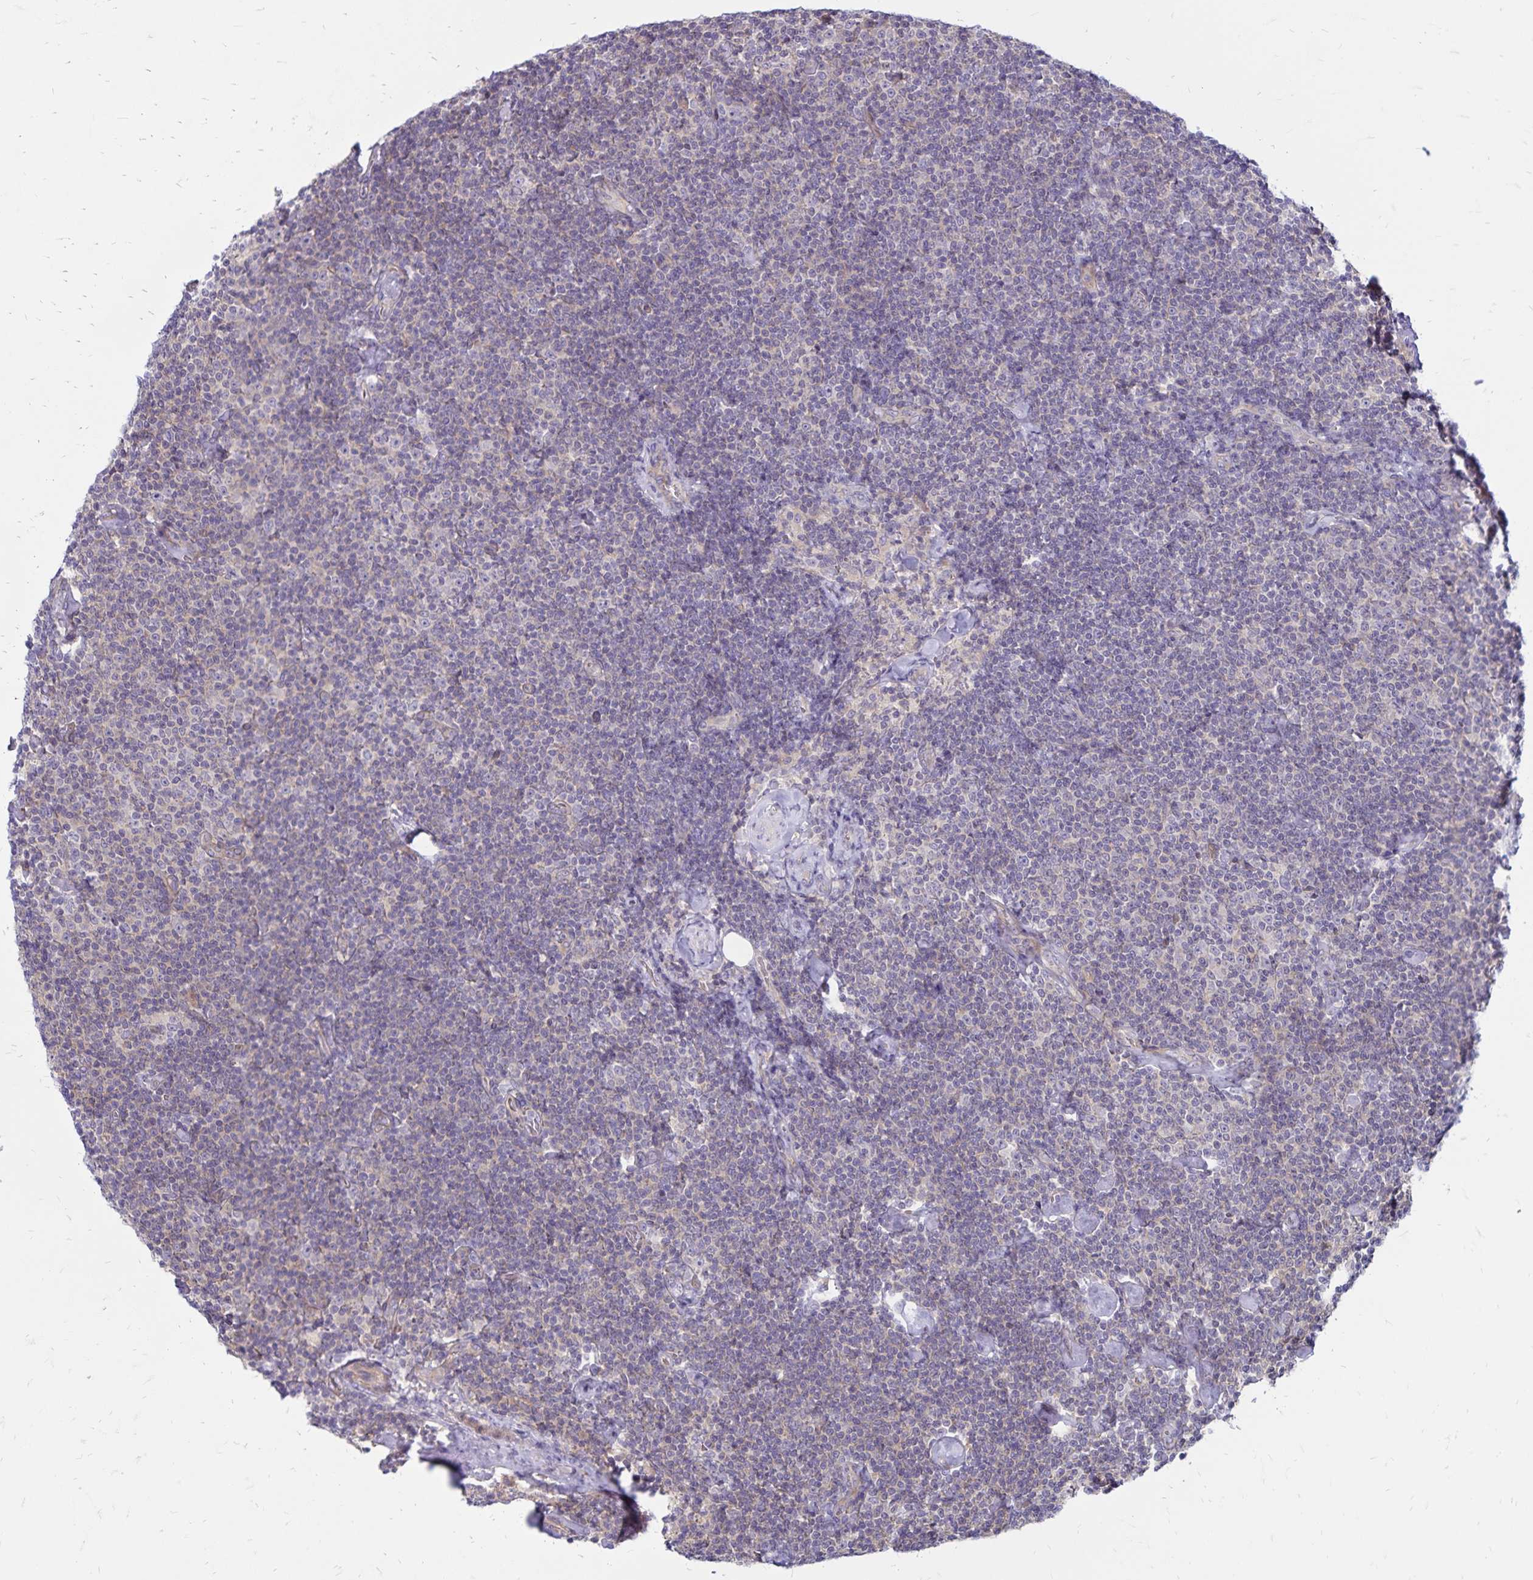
{"staining": {"intensity": "negative", "quantity": "none", "location": "none"}, "tissue": "lymphoma", "cell_type": "Tumor cells", "image_type": "cancer", "snomed": [{"axis": "morphology", "description": "Malignant lymphoma, non-Hodgkin's type, Low grade"}, {"axis": "topography", "description": "Lymph node"}], "caption": "Histopathology image shows no significant protein expression in tumor cells of lymphoma.", "gene": "FSD1", "patient": {"sex": "male", "age": 81}}